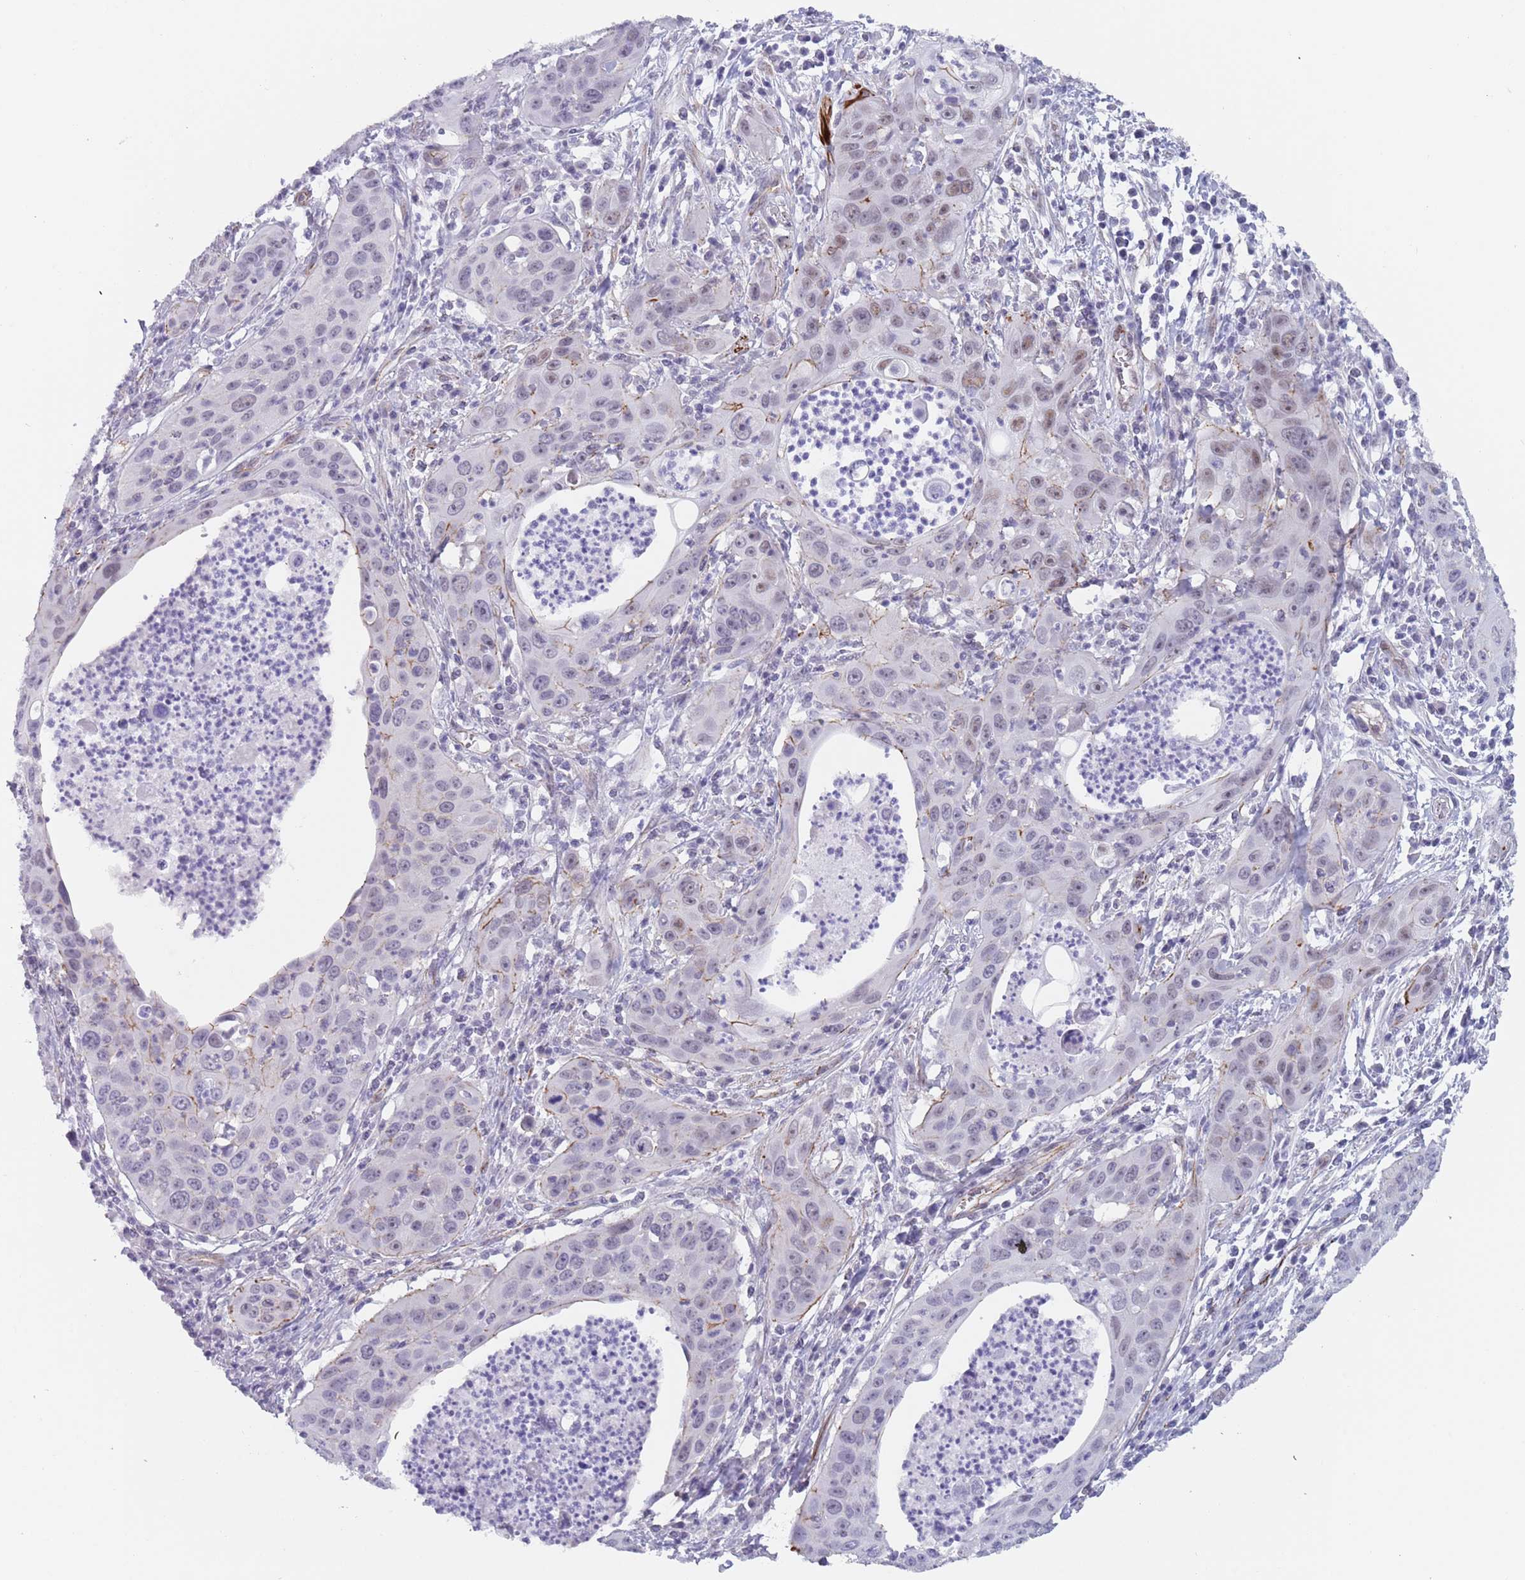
{"staining": {"intensity": "negative", "quantity": "none", "location": "none"}, "tissue": "cervical cancer", "cell_type": "Tumor cells", "image_type": "cancer", "snomed": [{"axis": "morphology", "description": "Squamous cell carcinoma, NOS"}, {"axis": "topography", "description": "Cervix"}], "caption": "A micrograph of squamous cell carcinoma (cervical) stained for a protein exhibits no brown staining in tumor cells.", "gene": "OR5A2", "patient": {"sex": "female", "age": 36}}